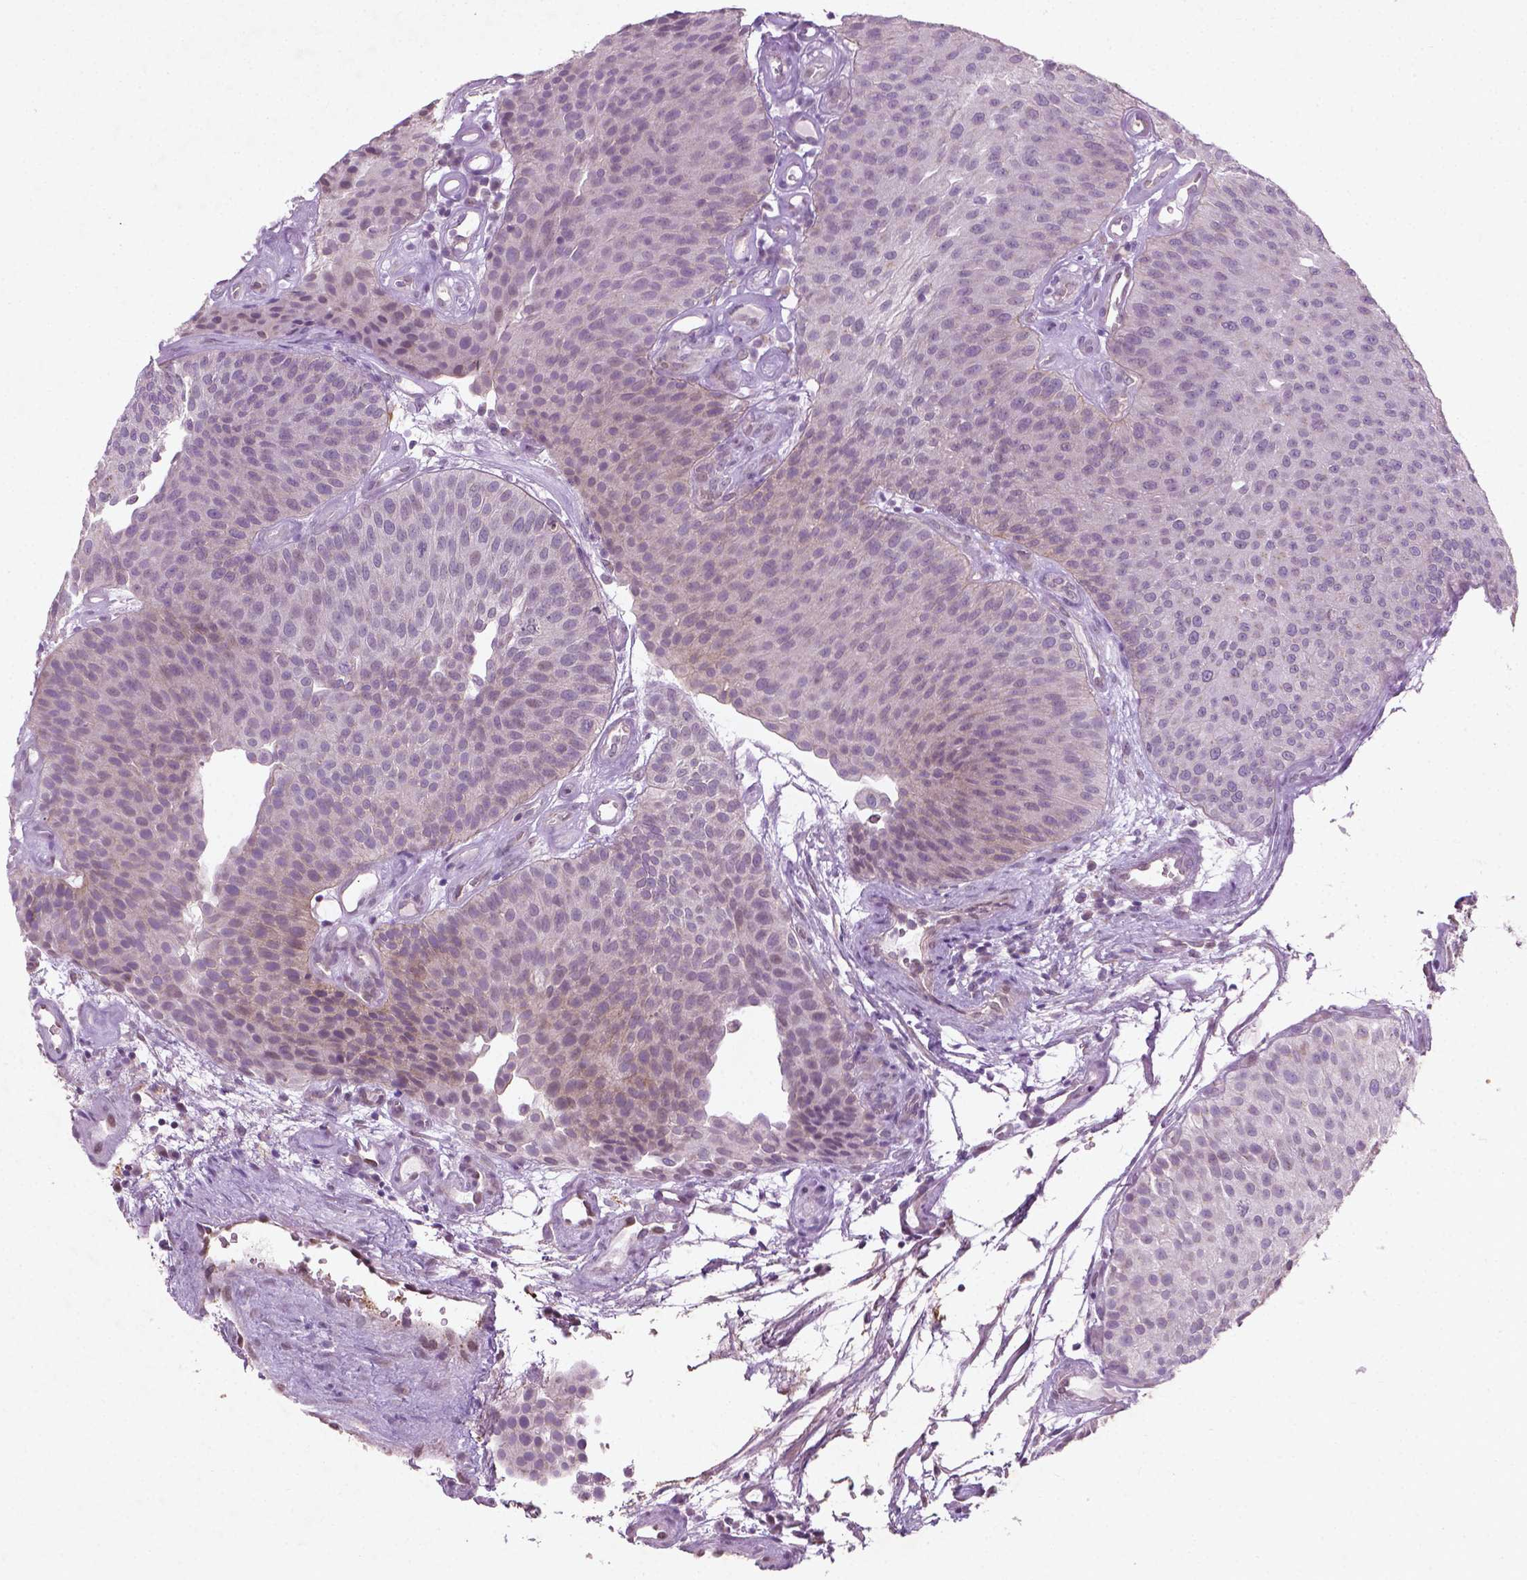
{"staining": {"intensity": "negative", "quantity": "none", "location": "none"}, "tissue": "urothelial cancer", "cell_type": "Tumor cells", "image_type": "cancer", "snomed": [{"axis": "morphology", "description": "Urothelial carcinoma, Low grade"}, {"axis": "topography", "description": "Urinary bladder"}], "caption": "A high-resolution histopathology image shows immunohistochemistry (IHC) staining of urothelial cancer, which demonstrates no significant staining in tumor cells.", "gene": "TCHP", "patient": {"sex": "female", "age": 87}}